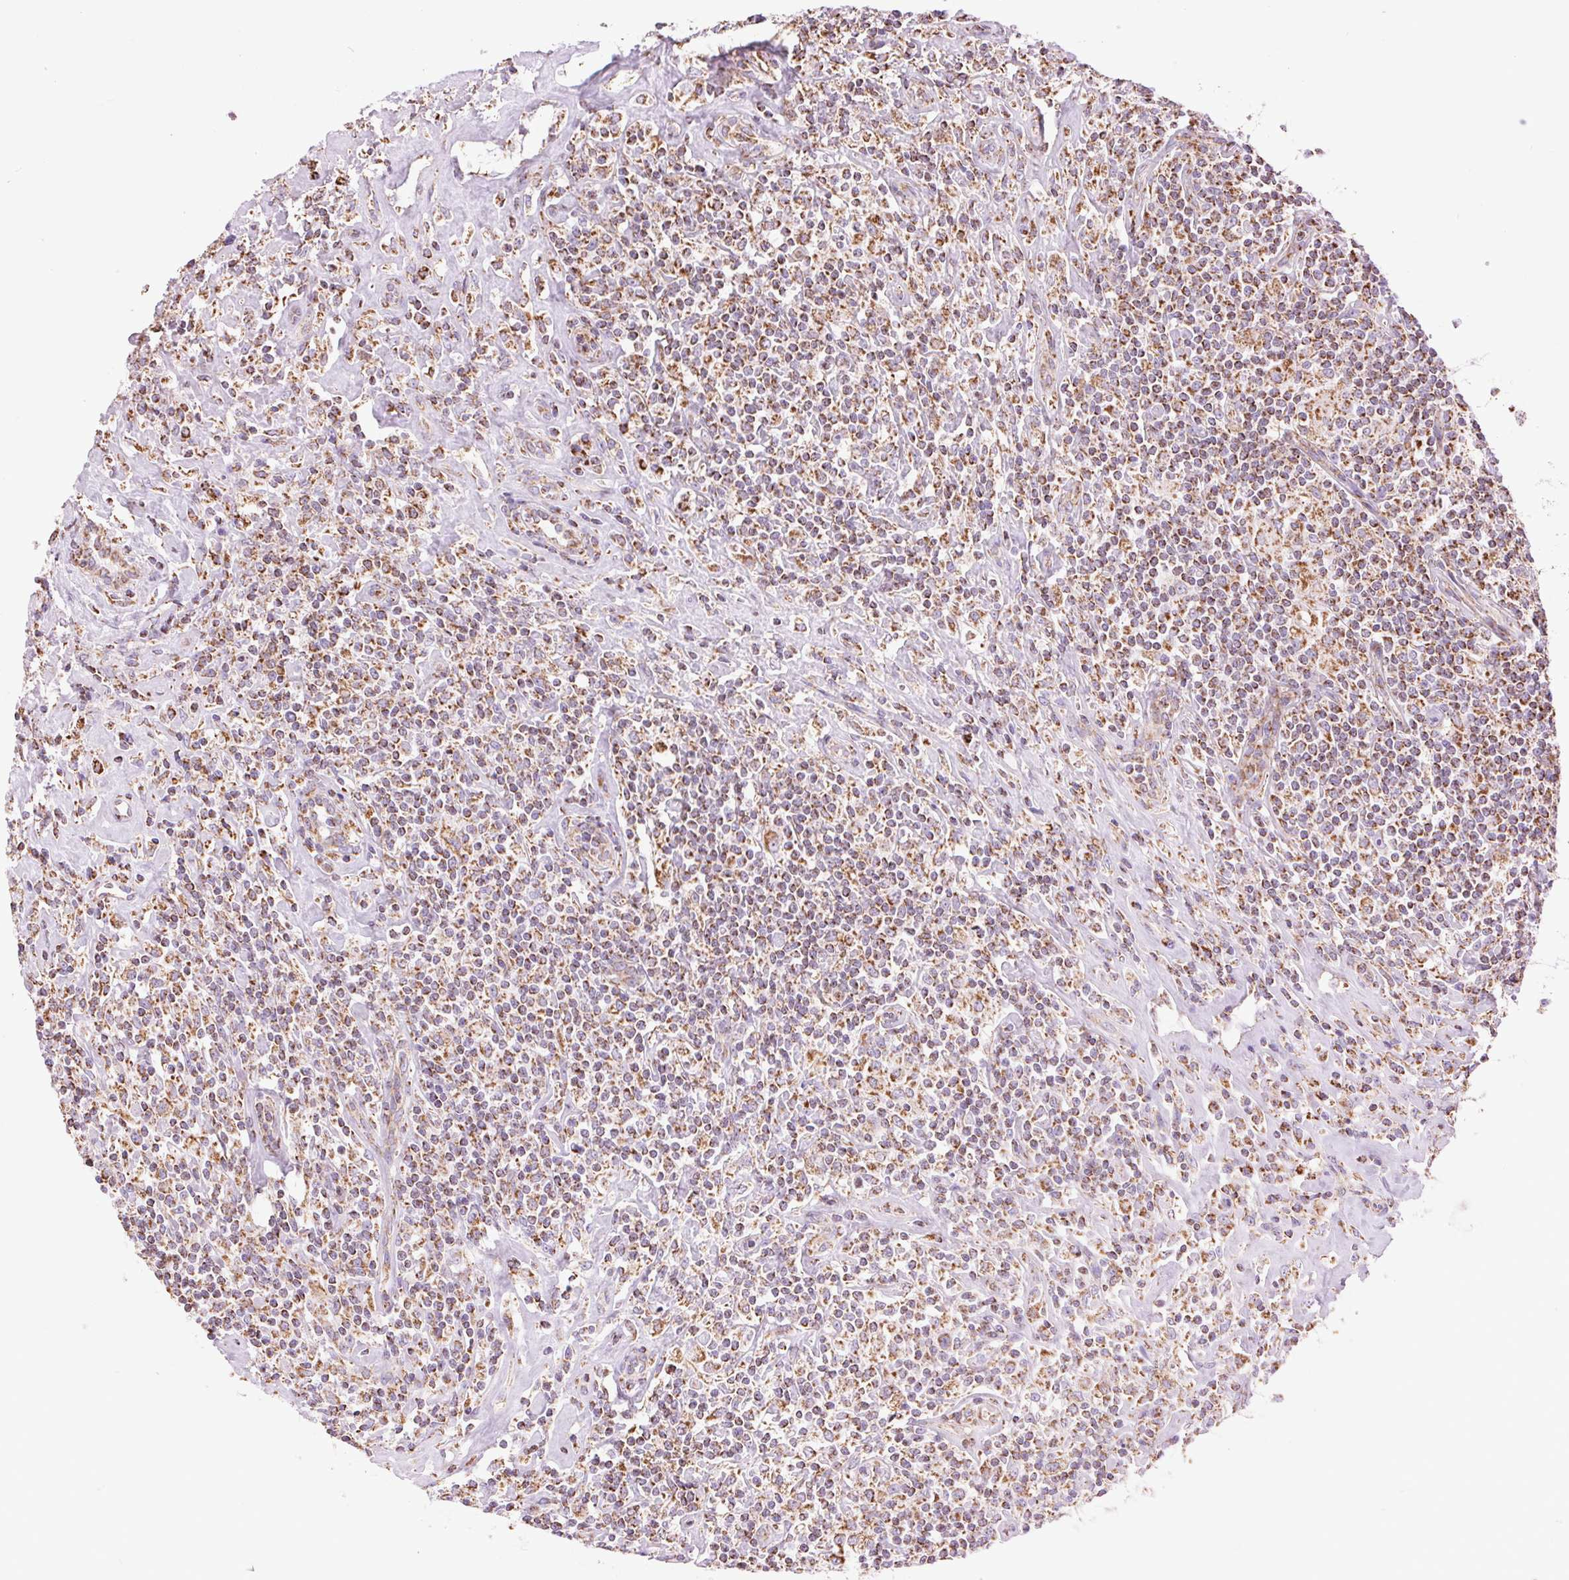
{"staining": {"intensity": "moderate", "quantity": ">75%", "location": "cytoplasmic/membranous"}, "tissue": "lymphoma", "cell_type": "Tumor cells", "image_type": "cancer", "snomed": [{"axis": "morphology", "description": "Hodgkin's disease, NOS"}, {"axis": "morphology", "description": "Hodgkin's lymphoma, nodular sclerosis"}, {"axis": "topography", "description": "Lymph node"}], "caption": "Tumor cells display medium levels of moderate cytoplasmic/membranous positivity in approximately >75% of cells in human lymphoma.", "gene": "ATP5PB", "patient": {"sex": "female", "age": 10}}